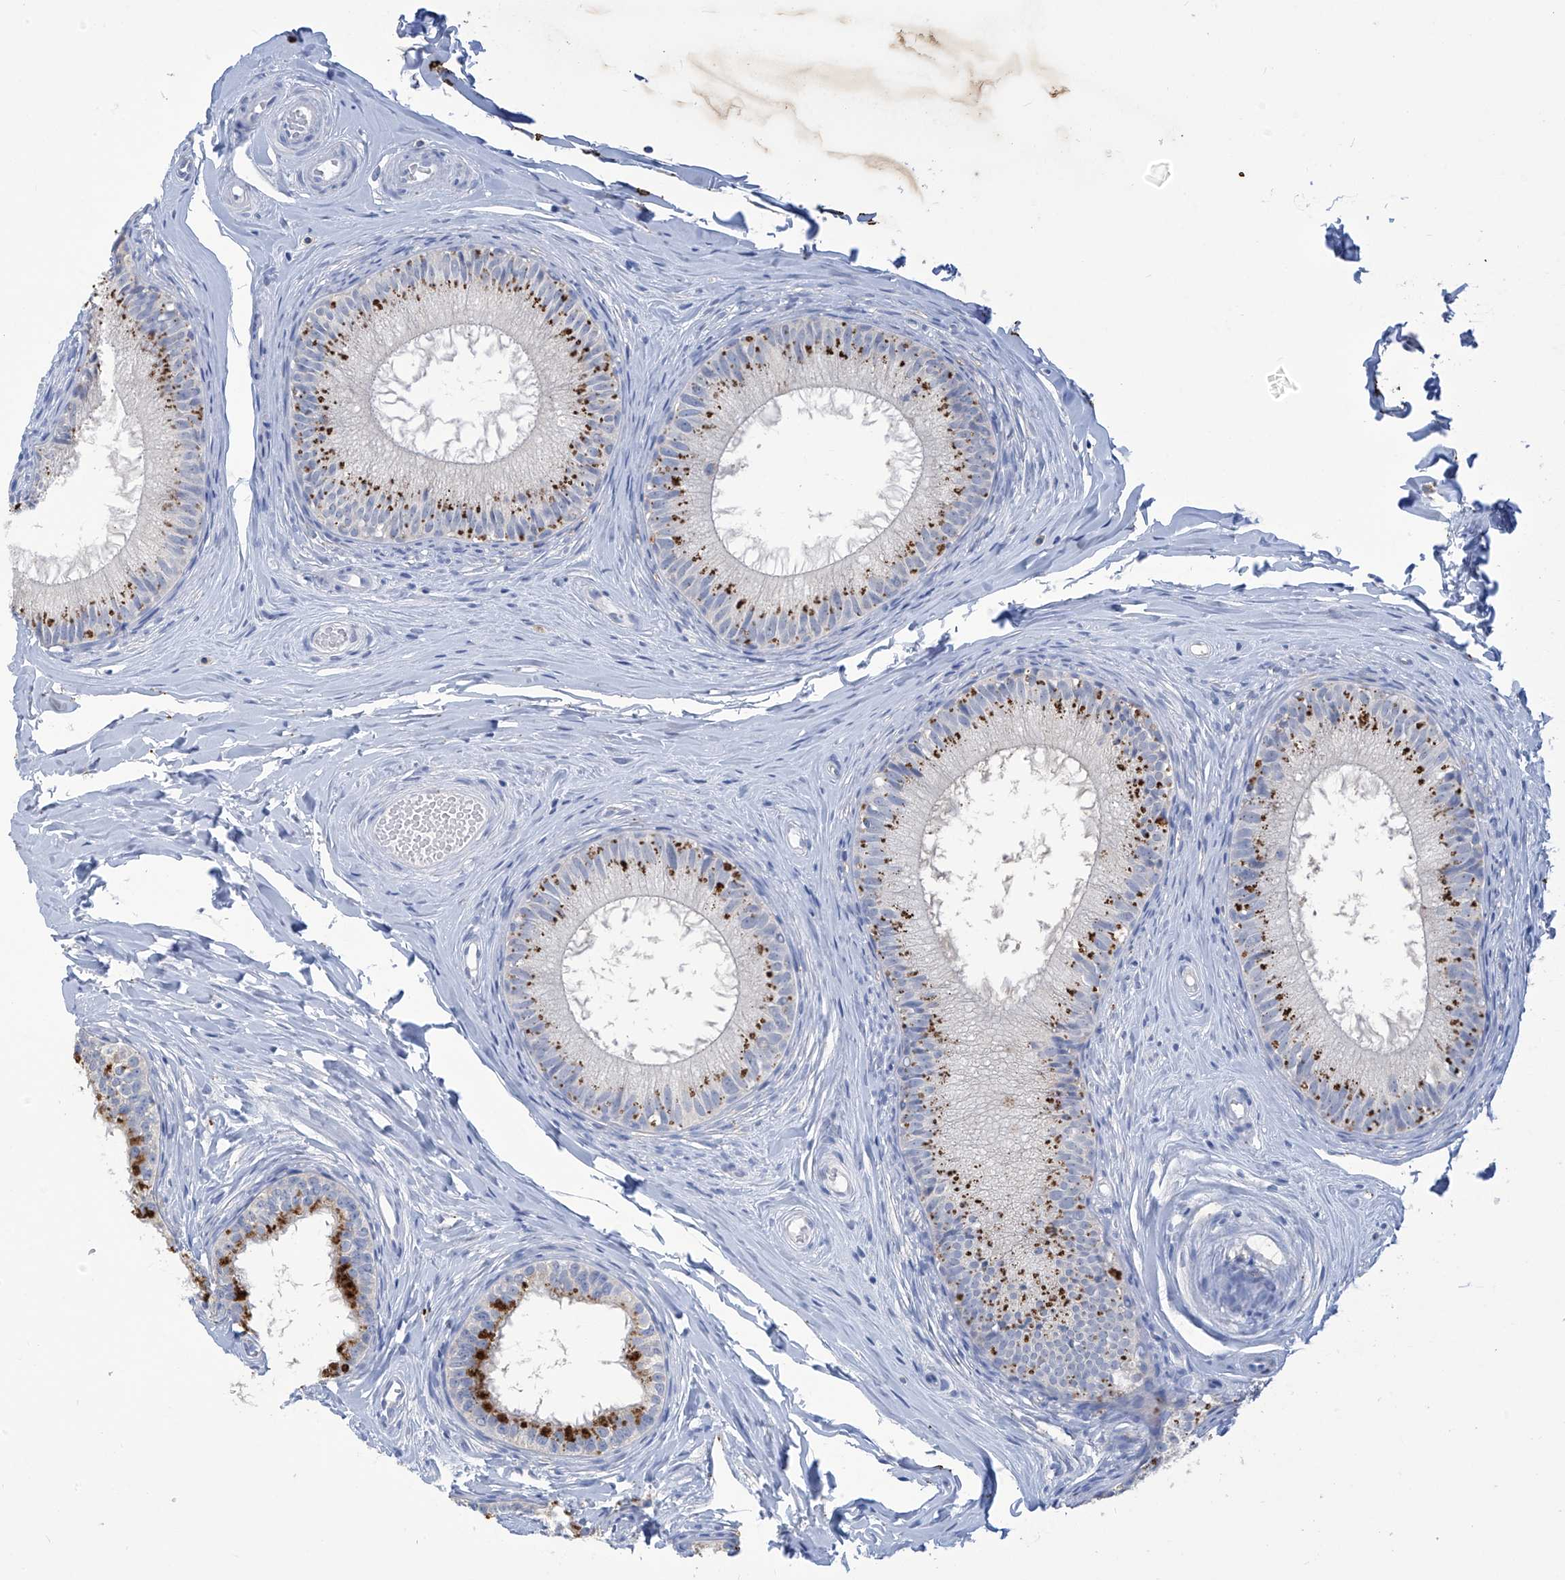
{"staining": {"intensity": "strong", "quantity": "<25%", "location": "cytoplasmic/membranous"}, "tissue": "epididymis", "cell_type": "Glandular cells", "image_type": "normal", "snomed": [{"axis": "morphology", "description": "Normal tissue, NOS"}, {"axis": "topography", "description": "Epididymis"}], "caption": "This photomicrograph displays benign epididymis stained with immunohistochemistry (IHC) to label a protein in brown. The cytoplasmic/membranous of glandular cells show strong positivity for the protein. Nuclei are counter-stained blue.", "gene": "OGT", "patient": {"sex": "male", "age": 34}}